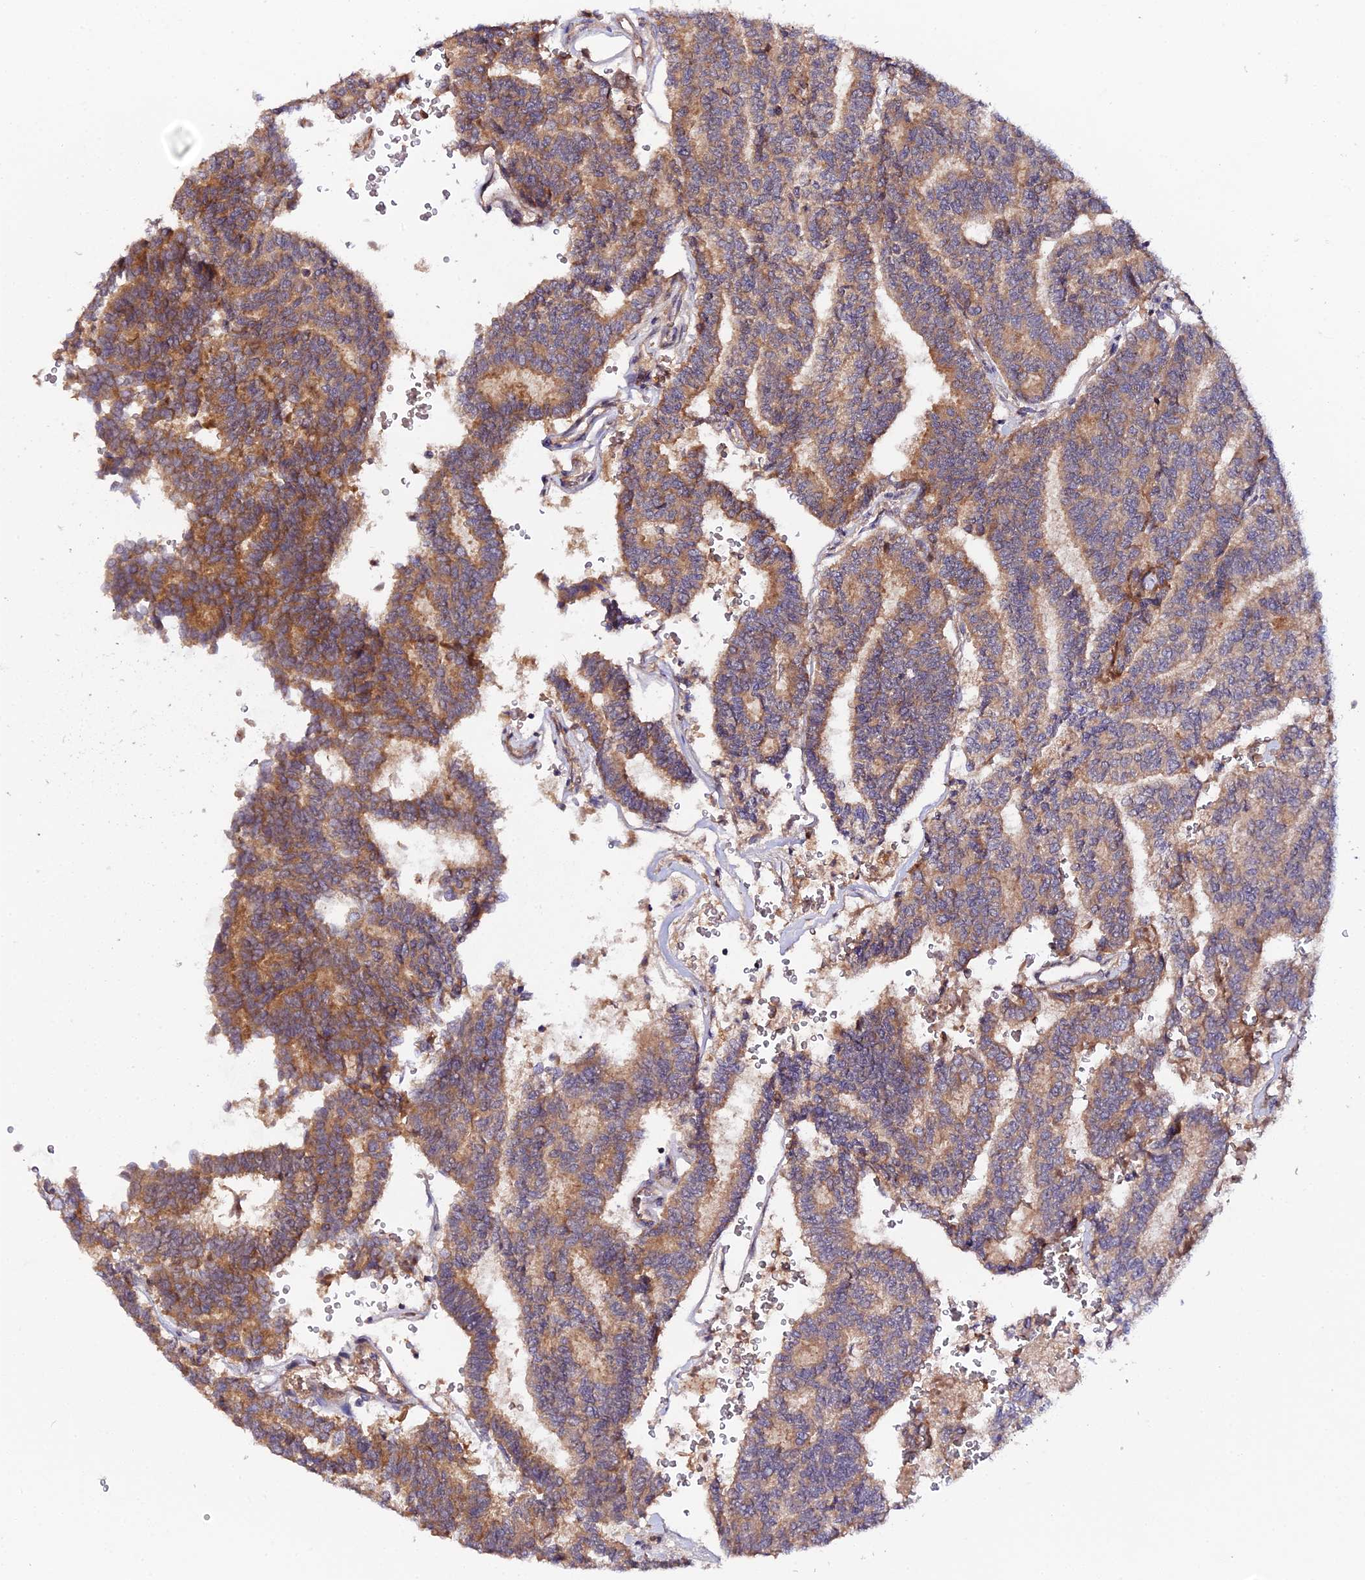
{"staining": {"intensity": "moderate", "quantity": ">75%", "location": "cytoplasmic/membranous"}, "tissue": "thyroid cancer", "cell_type": "Tumor cells", "image_type": "cancer", "snomed": [{"axis": "morphology", "description": "Papillary adenocarcinoma, NOS"}, {"axis": "topography", "description": "Thyroid gland"}], "caption": "Human thyroid cancer stained for a protein (brown) shows moderate cytoplasmic/membranous positive positivity in about >75% of tumor cells.", "gene": "TRIM26", "patient": {"sex": "female", "age": 35}}